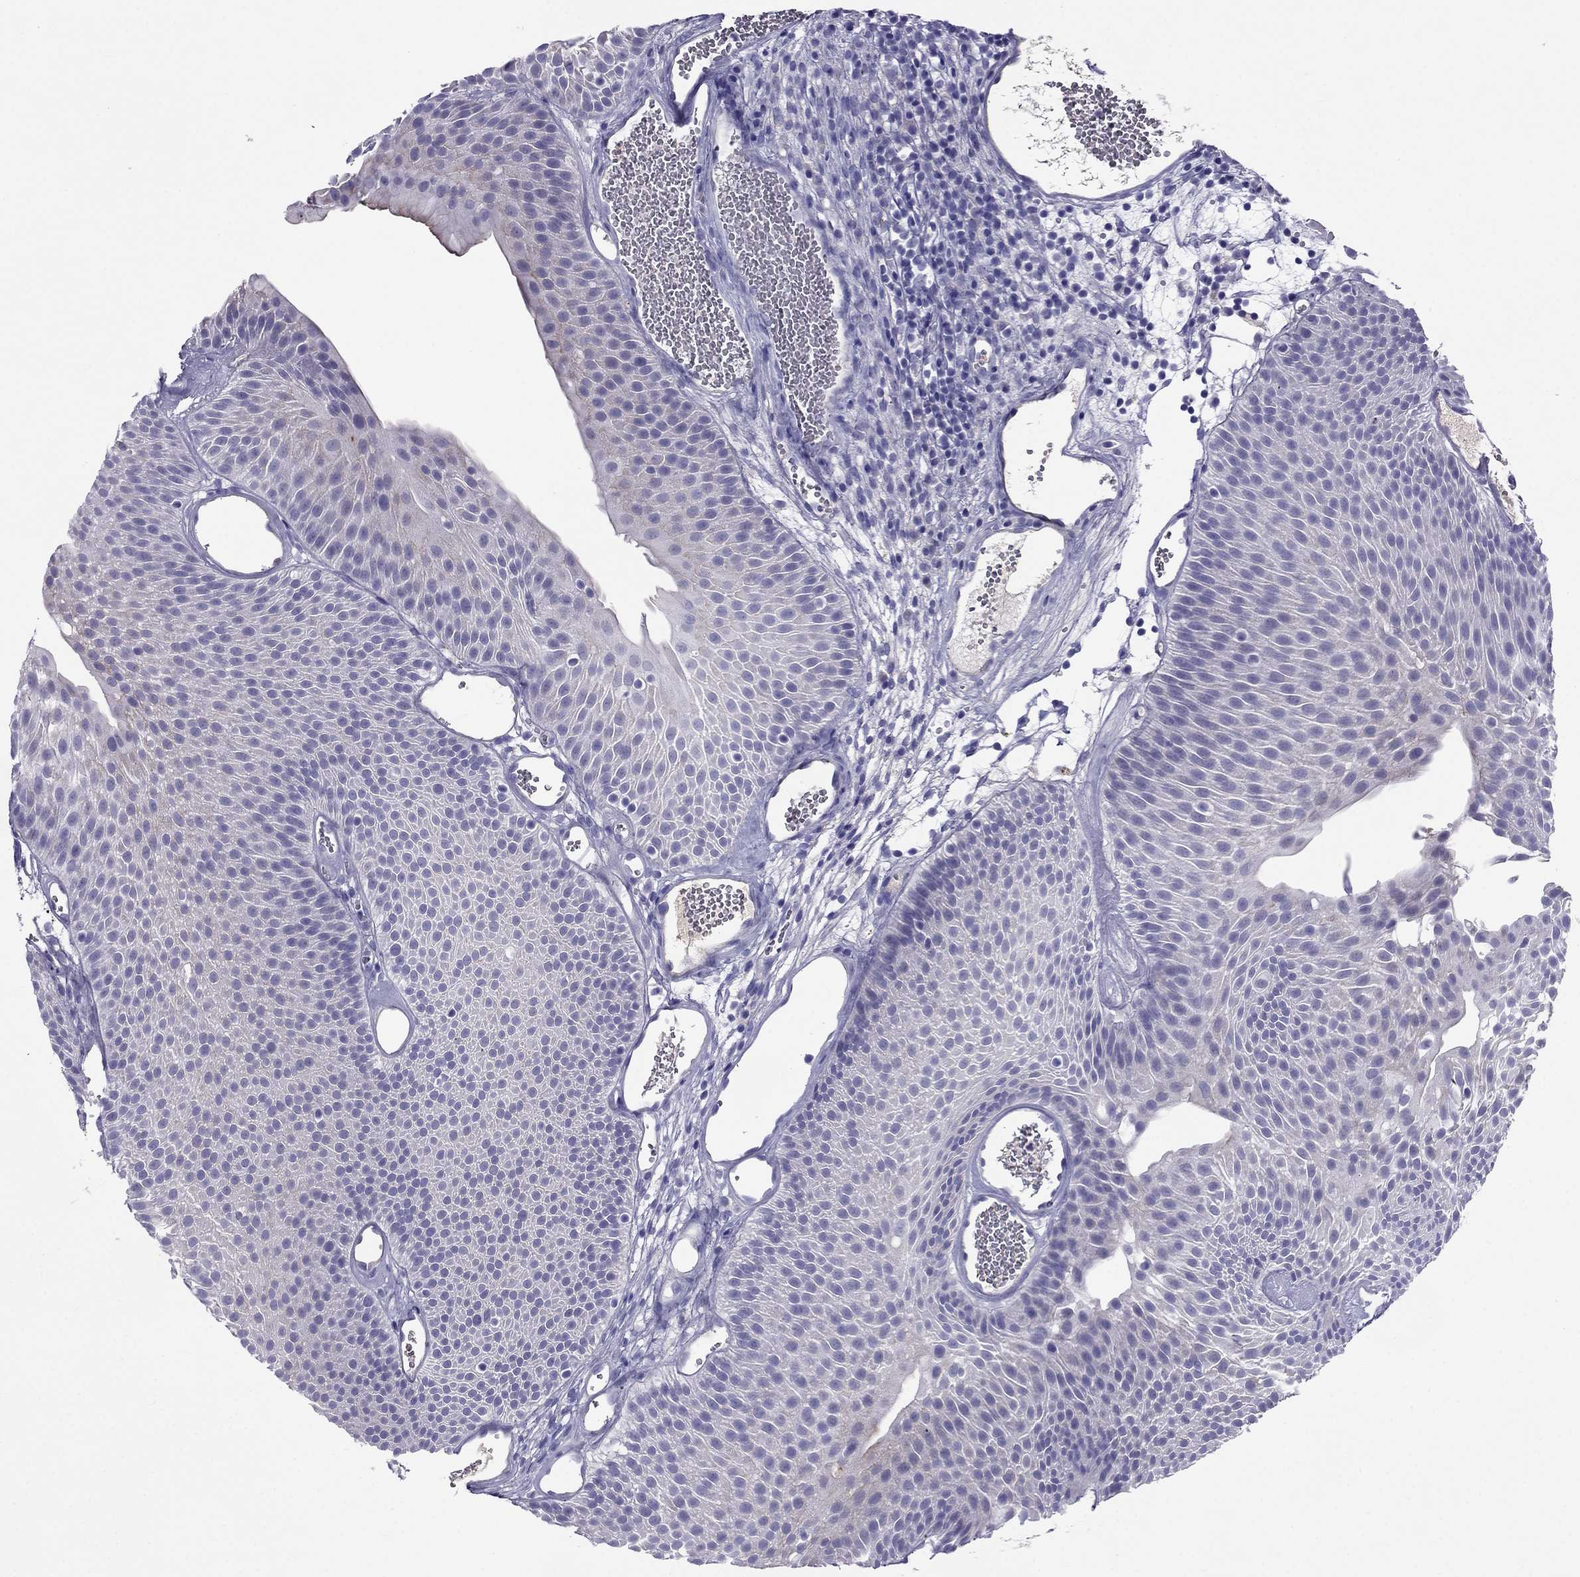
{"staining": {"intensity": "negative", "quantity": "none", "location": "none"}, "tissue": "urothelial cancer", "cell_type": "Tumor cells", "image_type": "cancer", "snomed": [{"axis": "morphology", "description": "Urothelial carcinoma, Low grade"}, {"axis": "topography", "description": "Urinary bladder"}], "caption": "DAB immunohistochemical staining of human urothelial carcinoma (low-grade) reveals no significant positivity in tumor cells.", "gene": "TBC1D21", "patient": {"sex": "male", "age": 52}}